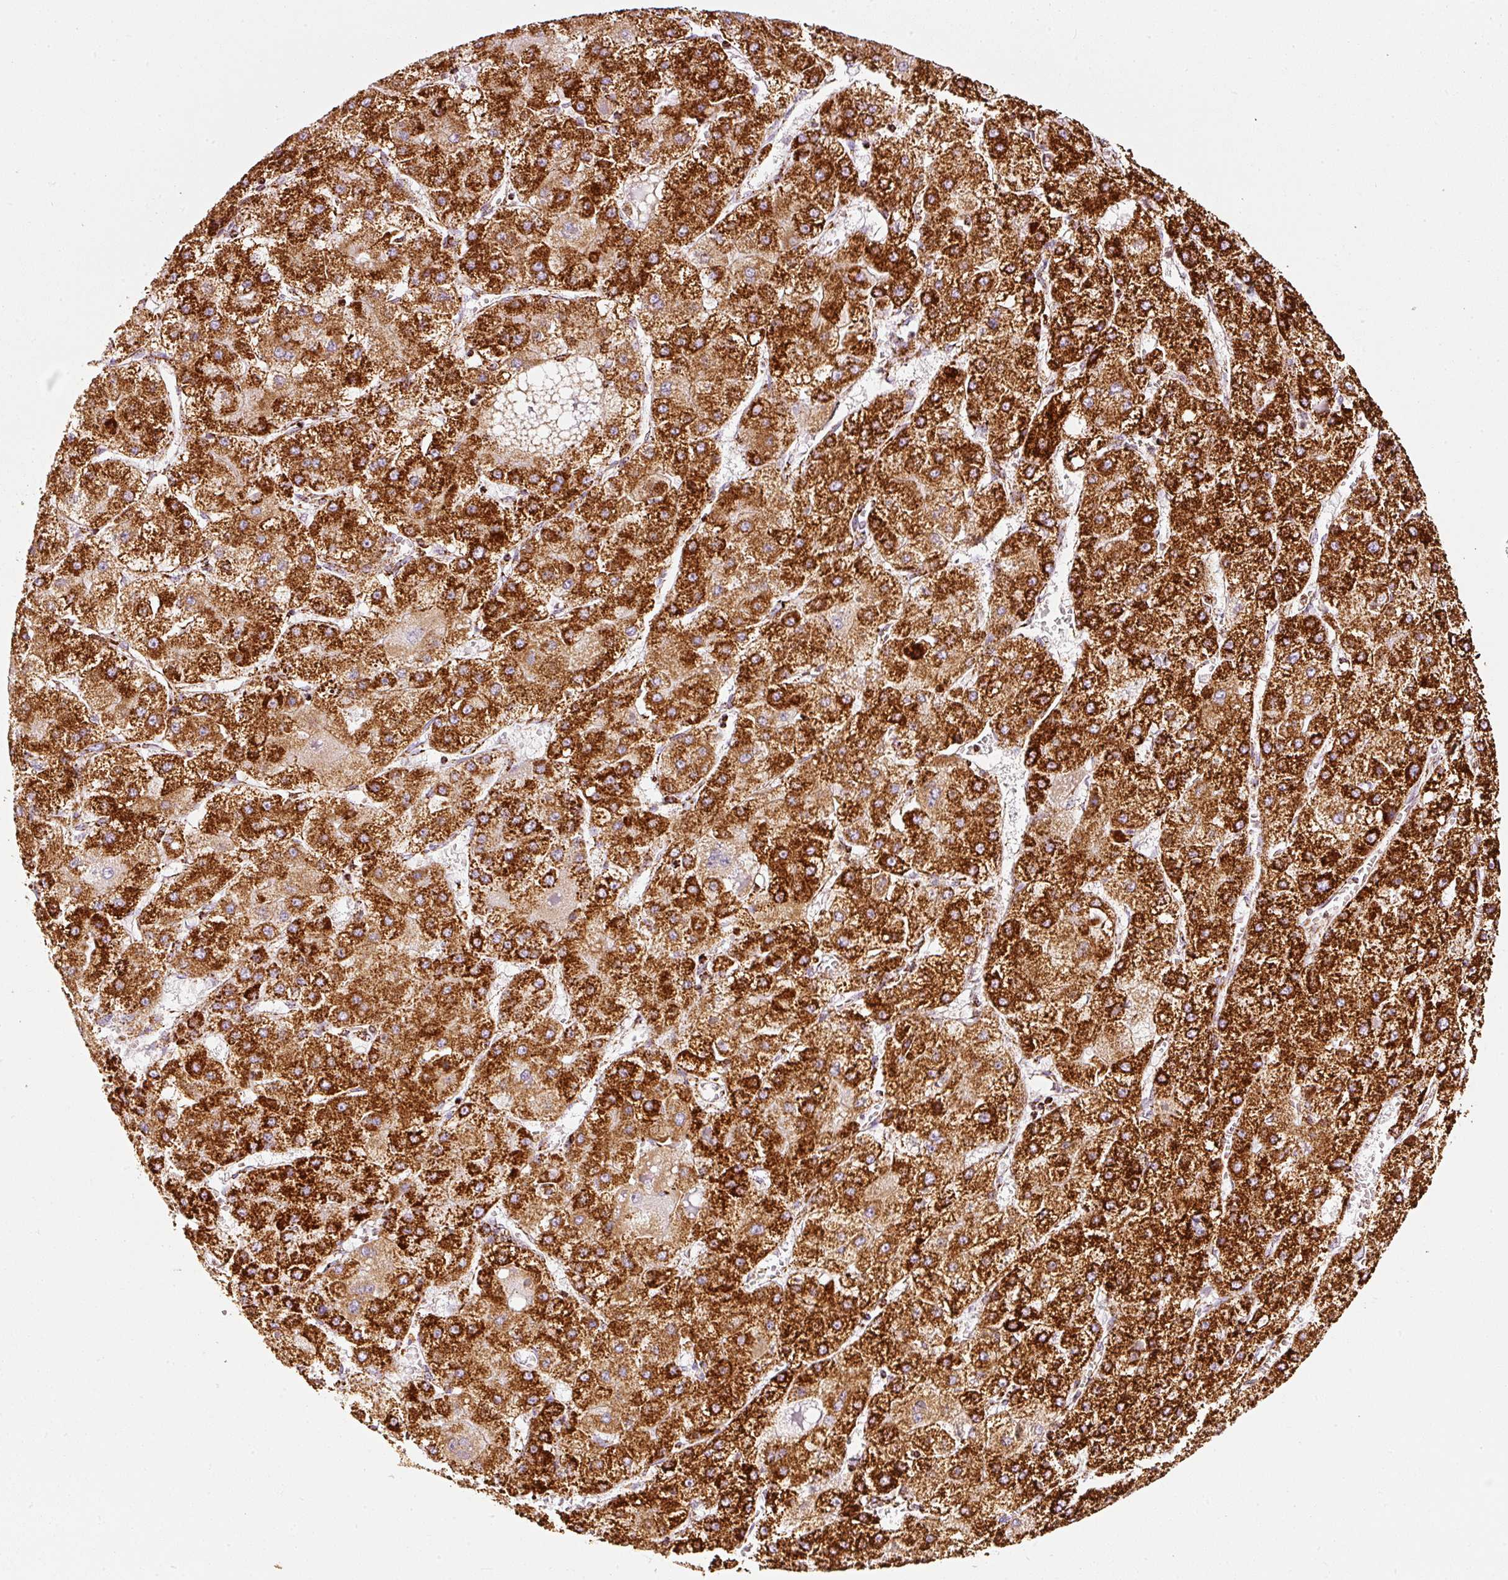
{"staining": {"intensity": "strong", "quantity": ">75%", "location": "cytoplasmic/membranous"}, "tissue": "liver cancer", "cell_type": "Tumor cells", "image_type": "cancer", "snomed": [{"axis": "morphology", "description": "Carcinoma, Hepatocellular, NOS"}, {"axis": "topography", "description": "Liver"}], "caption": "Immunohistochemistry staining of liver cancer (hepatocellular carcinoma), which displays high levels of strong cytoplasmic/membranous staining in about >75% of tumor cells indicating strong cytoplasmic/membranous protein expression. The staining was performed using DAB (brown) for protein detection and nuclei were counterstained in hematoxylin (blue).", "gene": "MT-CO2", "patient": {"sex": "female", "age": 73}}